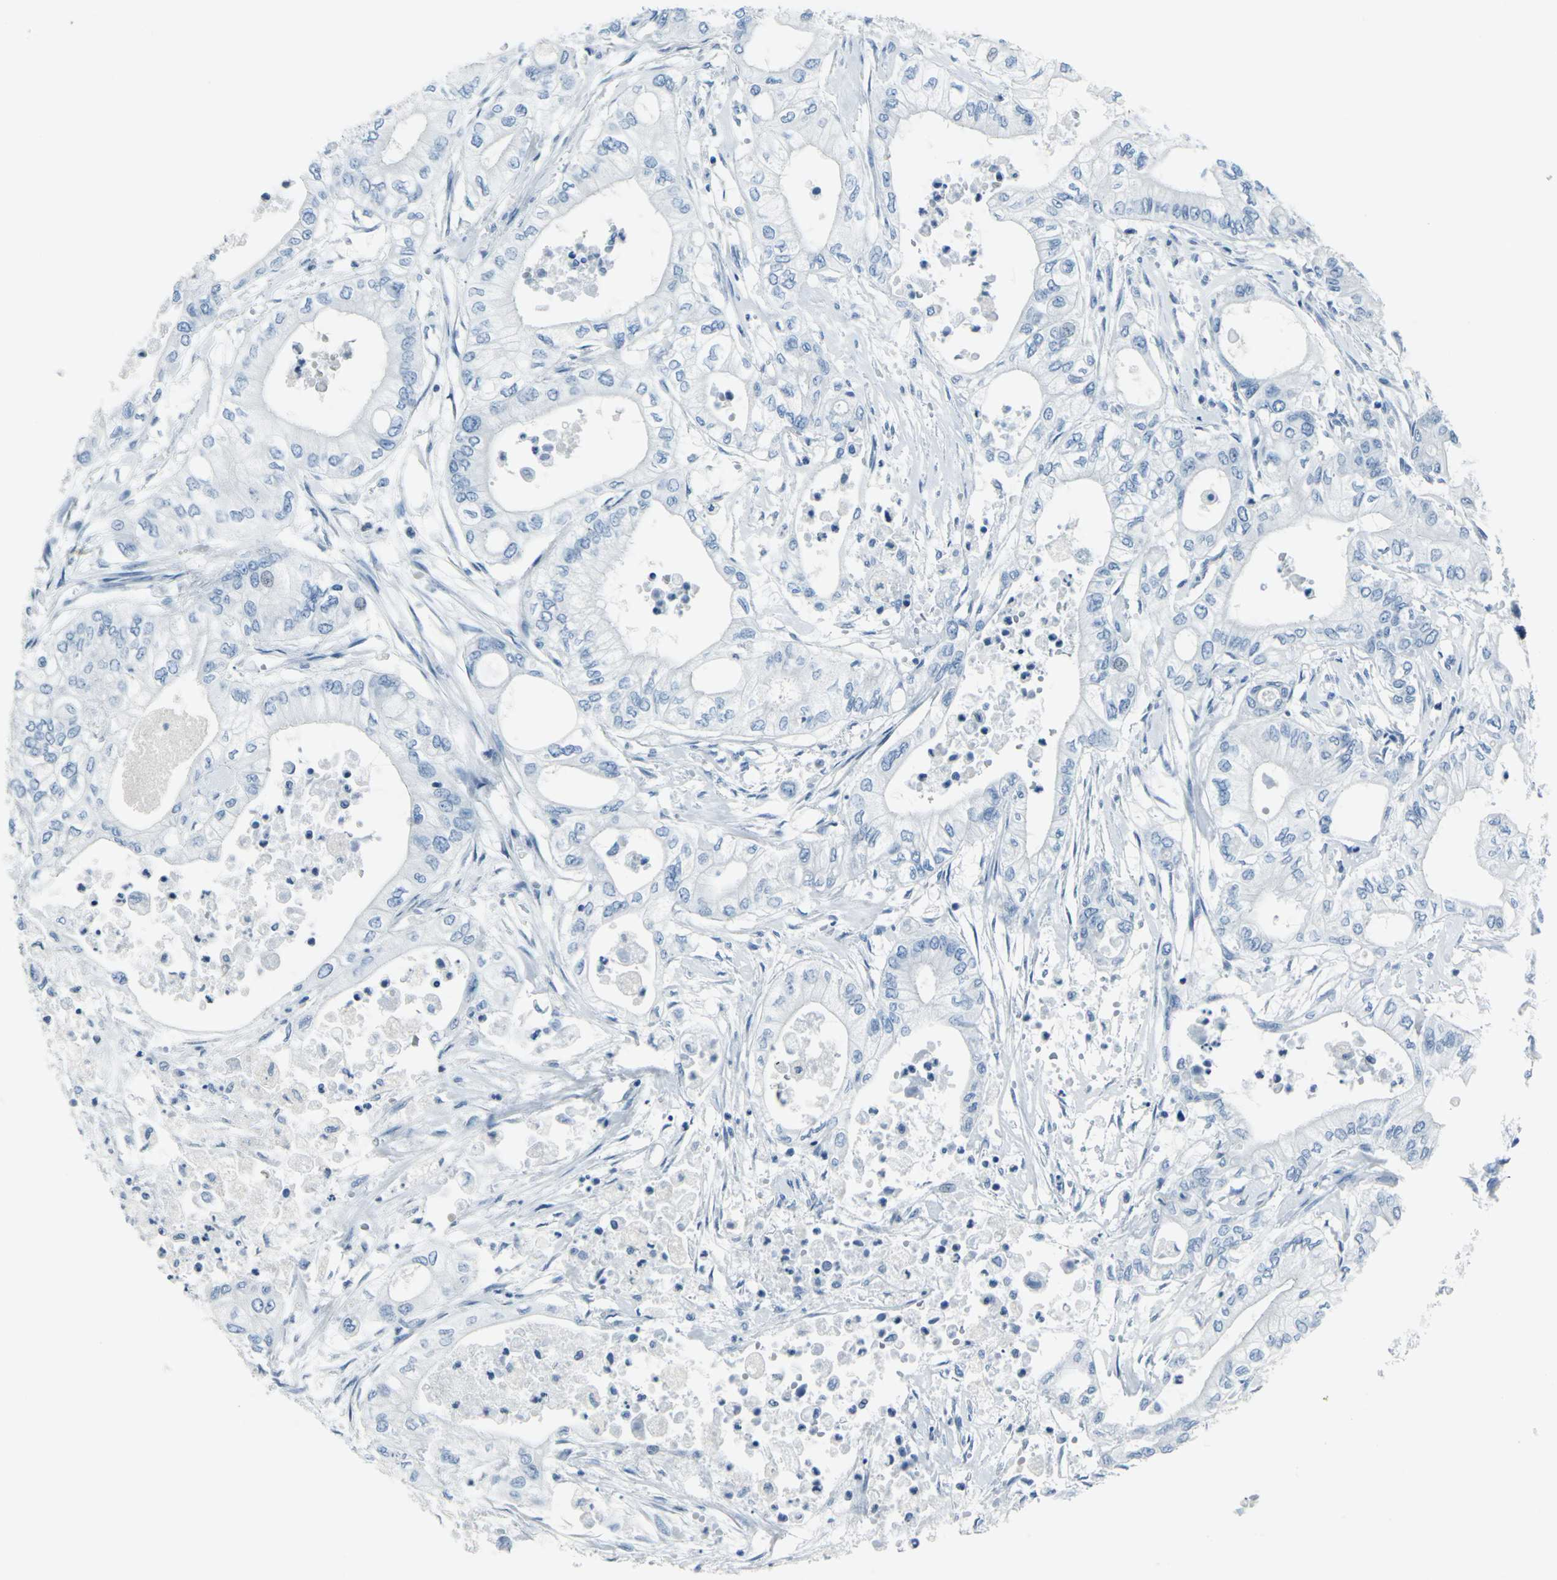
{"staining": {"intensity": "negative", "quantity": "none", "location": "none"}, "tissue": "pancreatic cancer", "cell_type": "Tumor cells", "image_type": "cancer", "snomed": [{"axis": "morphology", "description": "Adenocarcinoma, NOS"}, {"axis": "topography", "description": "Pancreas"}], "caption": "Human pancreatic cancer stained for a protein using IHC exhibits no positivity in tumor cells.", "gene": "DNAI2", "patient": {"sex": "male", "age": 79}}